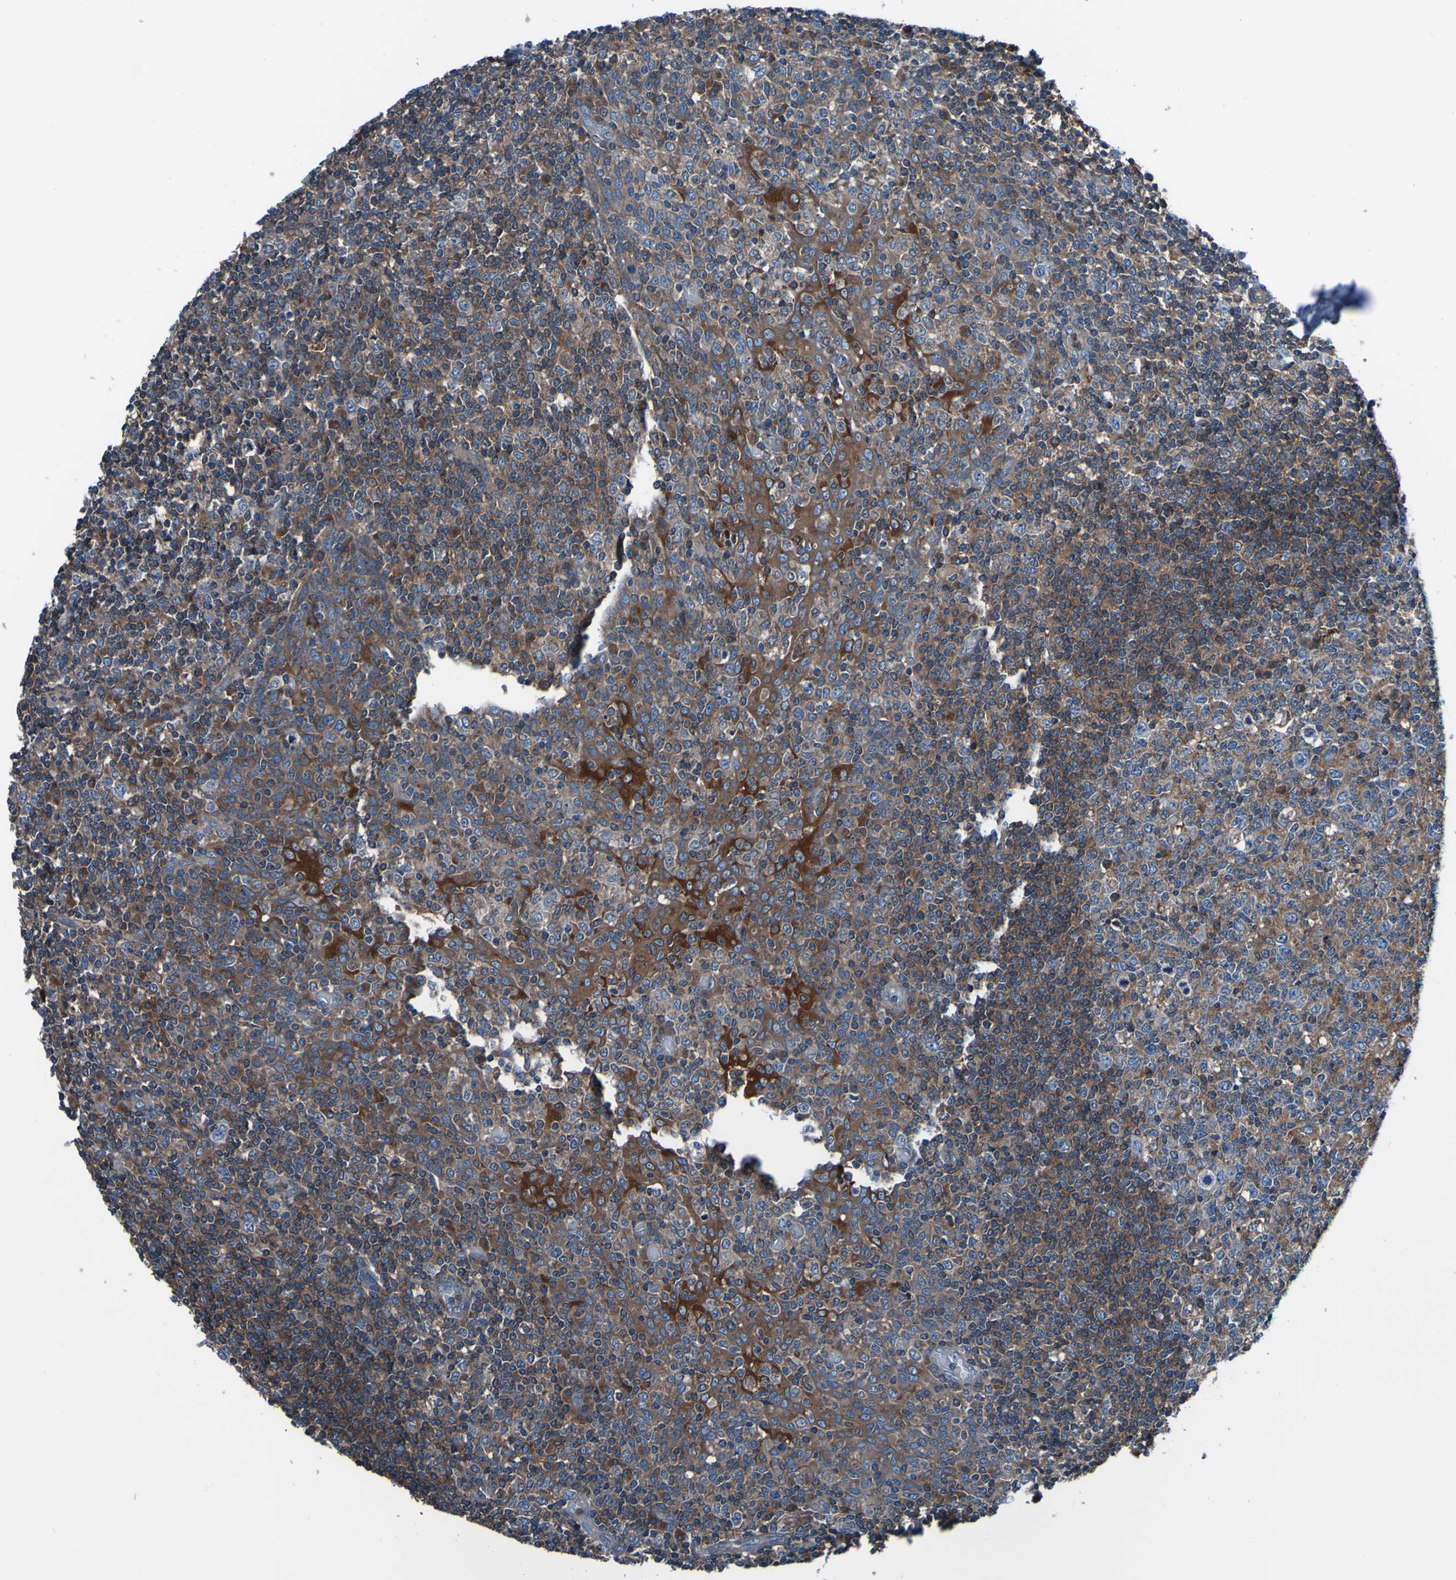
{"staining": {"intensity": "moderate", "quantity": "25%-75%", "location": "cytoplasmic/membranous"}, "tissue": "tonsil", "cell_type": "Germinal center cells", "image_type": "normal", "snomed": [{"axis": "morphology", "description": "Normal tissue, NOS"}, {"axis": "topography", "description": "Tonsil"}], "caption": "Immunohistochemistry (IHC) staining of unremarkable tonsil, which displays medium levels of moderate cytoplasmic/membranous expression in approximately 25%-75% of germinal center cells indicating moderate cytoplasmic/membranous protein expression. The staining was performed using DAB (brown) for protein detection and nuclei were counterstained in hematoxylin (blue).", "gene": "RAB5B", "patient": {"sex": "female", "age": 19}}